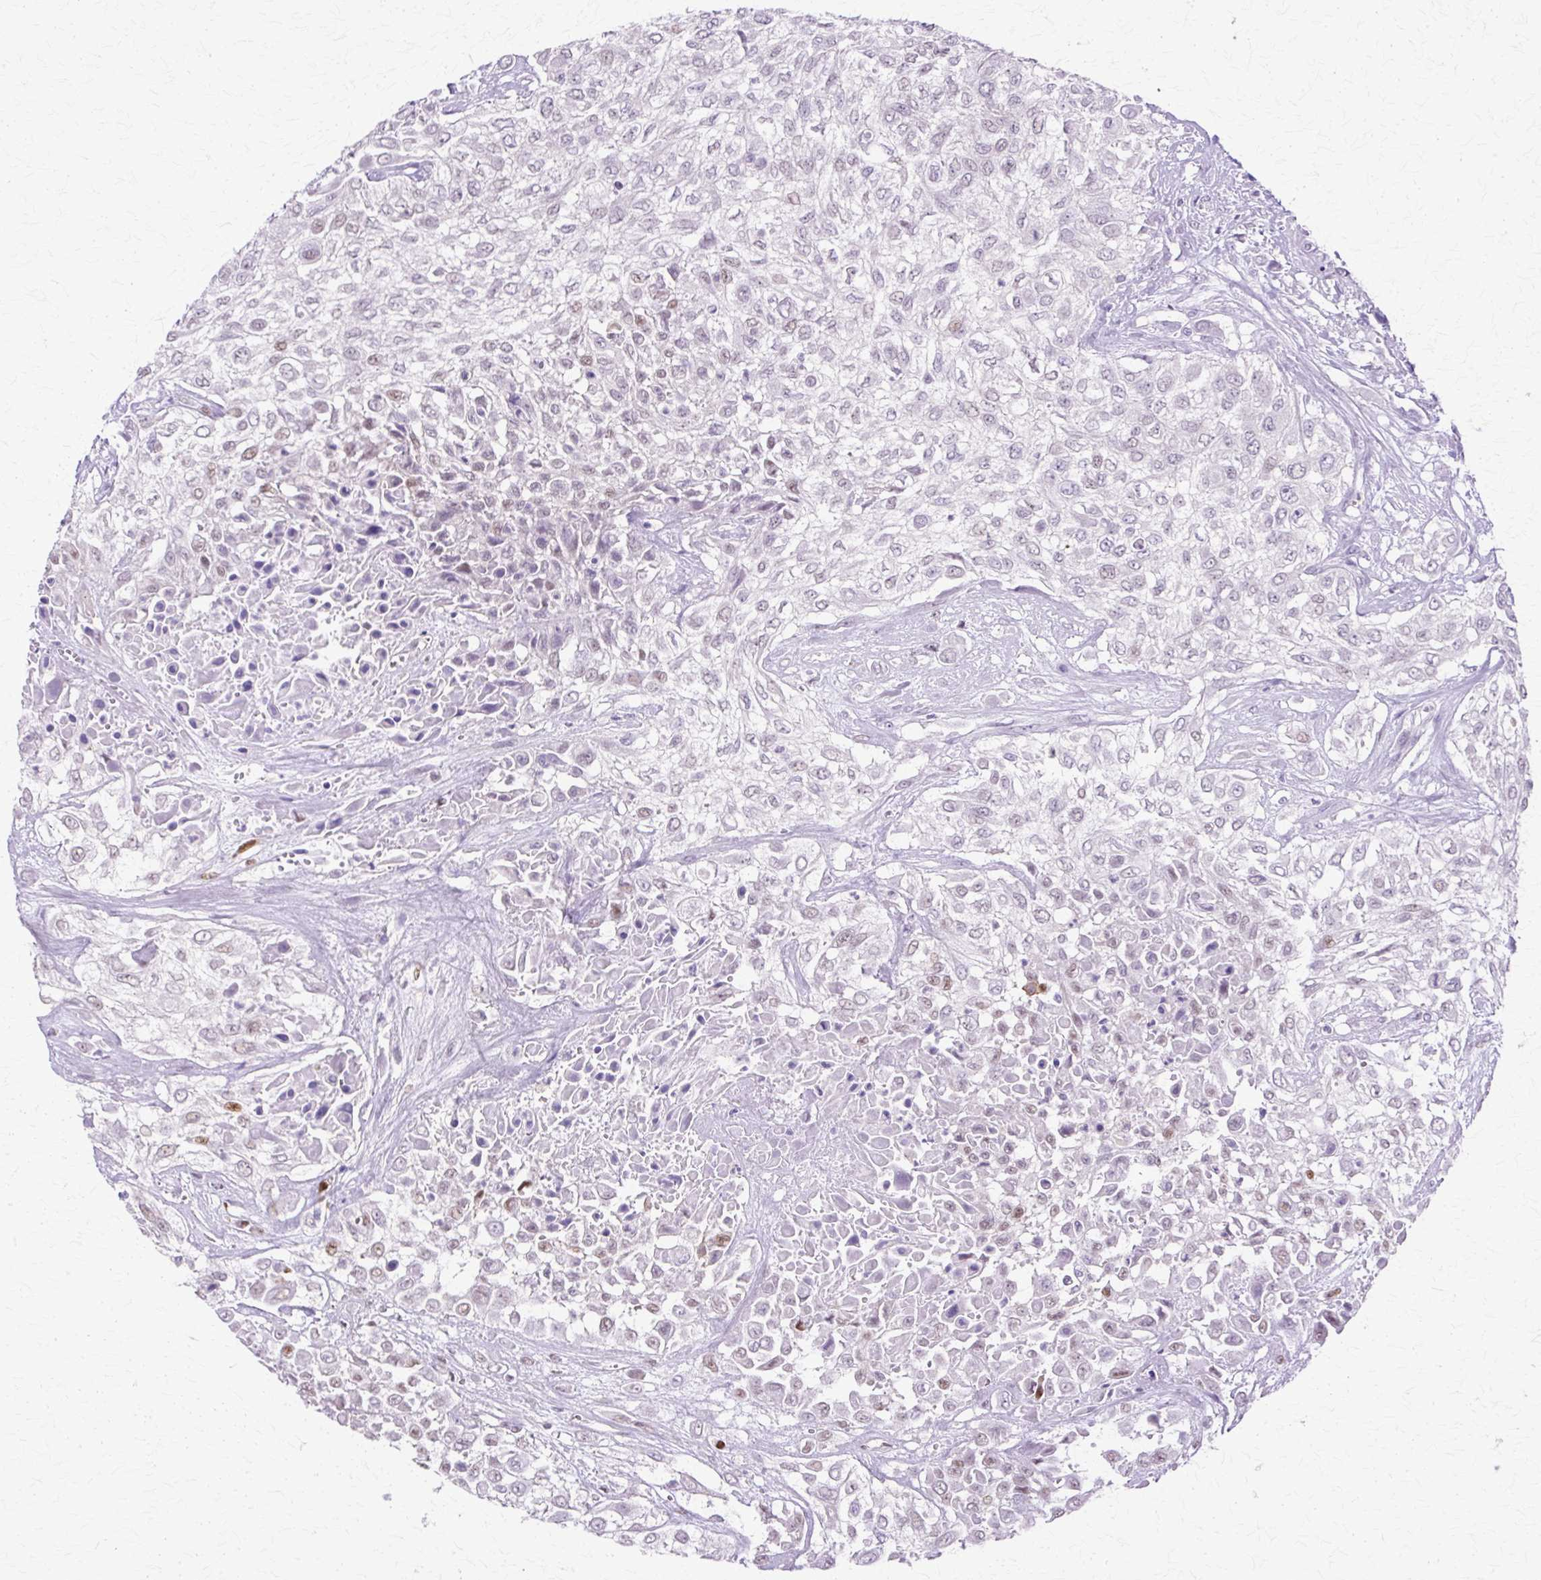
{"staining": {"intensity": "weak", "quantity": "25%-75%", "location": "nuclear"}, "tissue": "urothelial cancer", "cell_type": "Tumor cells", "image_type": "cancer", "snomed": [{"axis": "morphology", "description": "Urothelial carcinoma, High grade"}, {"axis": "topography", "description": "Urinary bladder"}], "caption": "The photomicrograph displays immunohistochemical staining of urothelial cancer. There is weak nuclear expression is appreciated in about 25%-75% of tumor cells.", "gene": "HSPA8", "patient": {"sex": "male", "age": 57}}